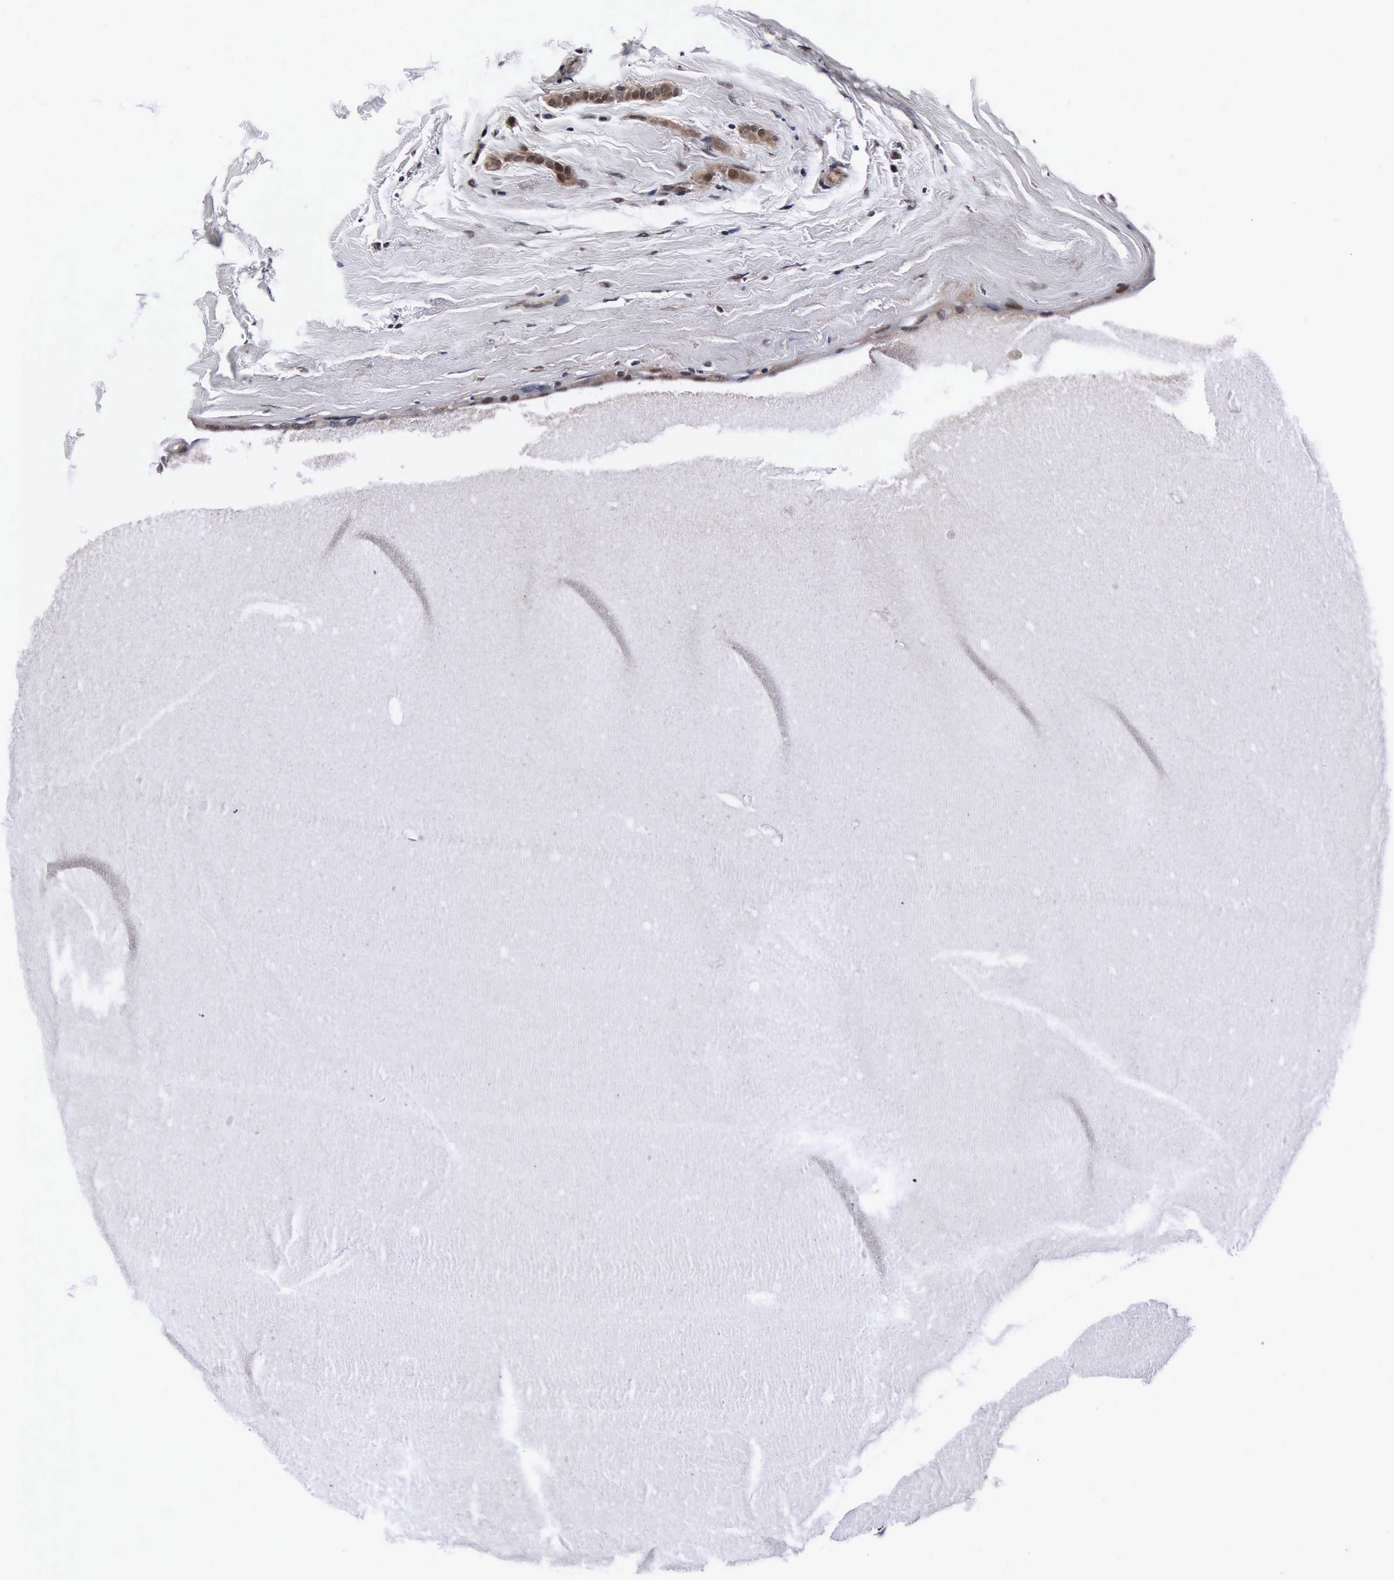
{"staining": {"intensity": "moderate", "quantity": ">75%", "location": "cytoplasmic/membranous,nuclear"}, "tissue": "breast cancer", "cell_type": "Tumor cells", "image_type": "cancer", "snomed": [{"axis": "morphology", "description": "Duct carcinoma"}, {"axis": "topography", "description": "Breast"}], "caption": "Approximately >75% of tumor cells in human breast cancer display moderate cytoplasmic/membranous and nuclear protein expression as visualized by brown immunohistochemical staining.", "gene": "UBC", "patient": {"sex": "female", "age": 54}}